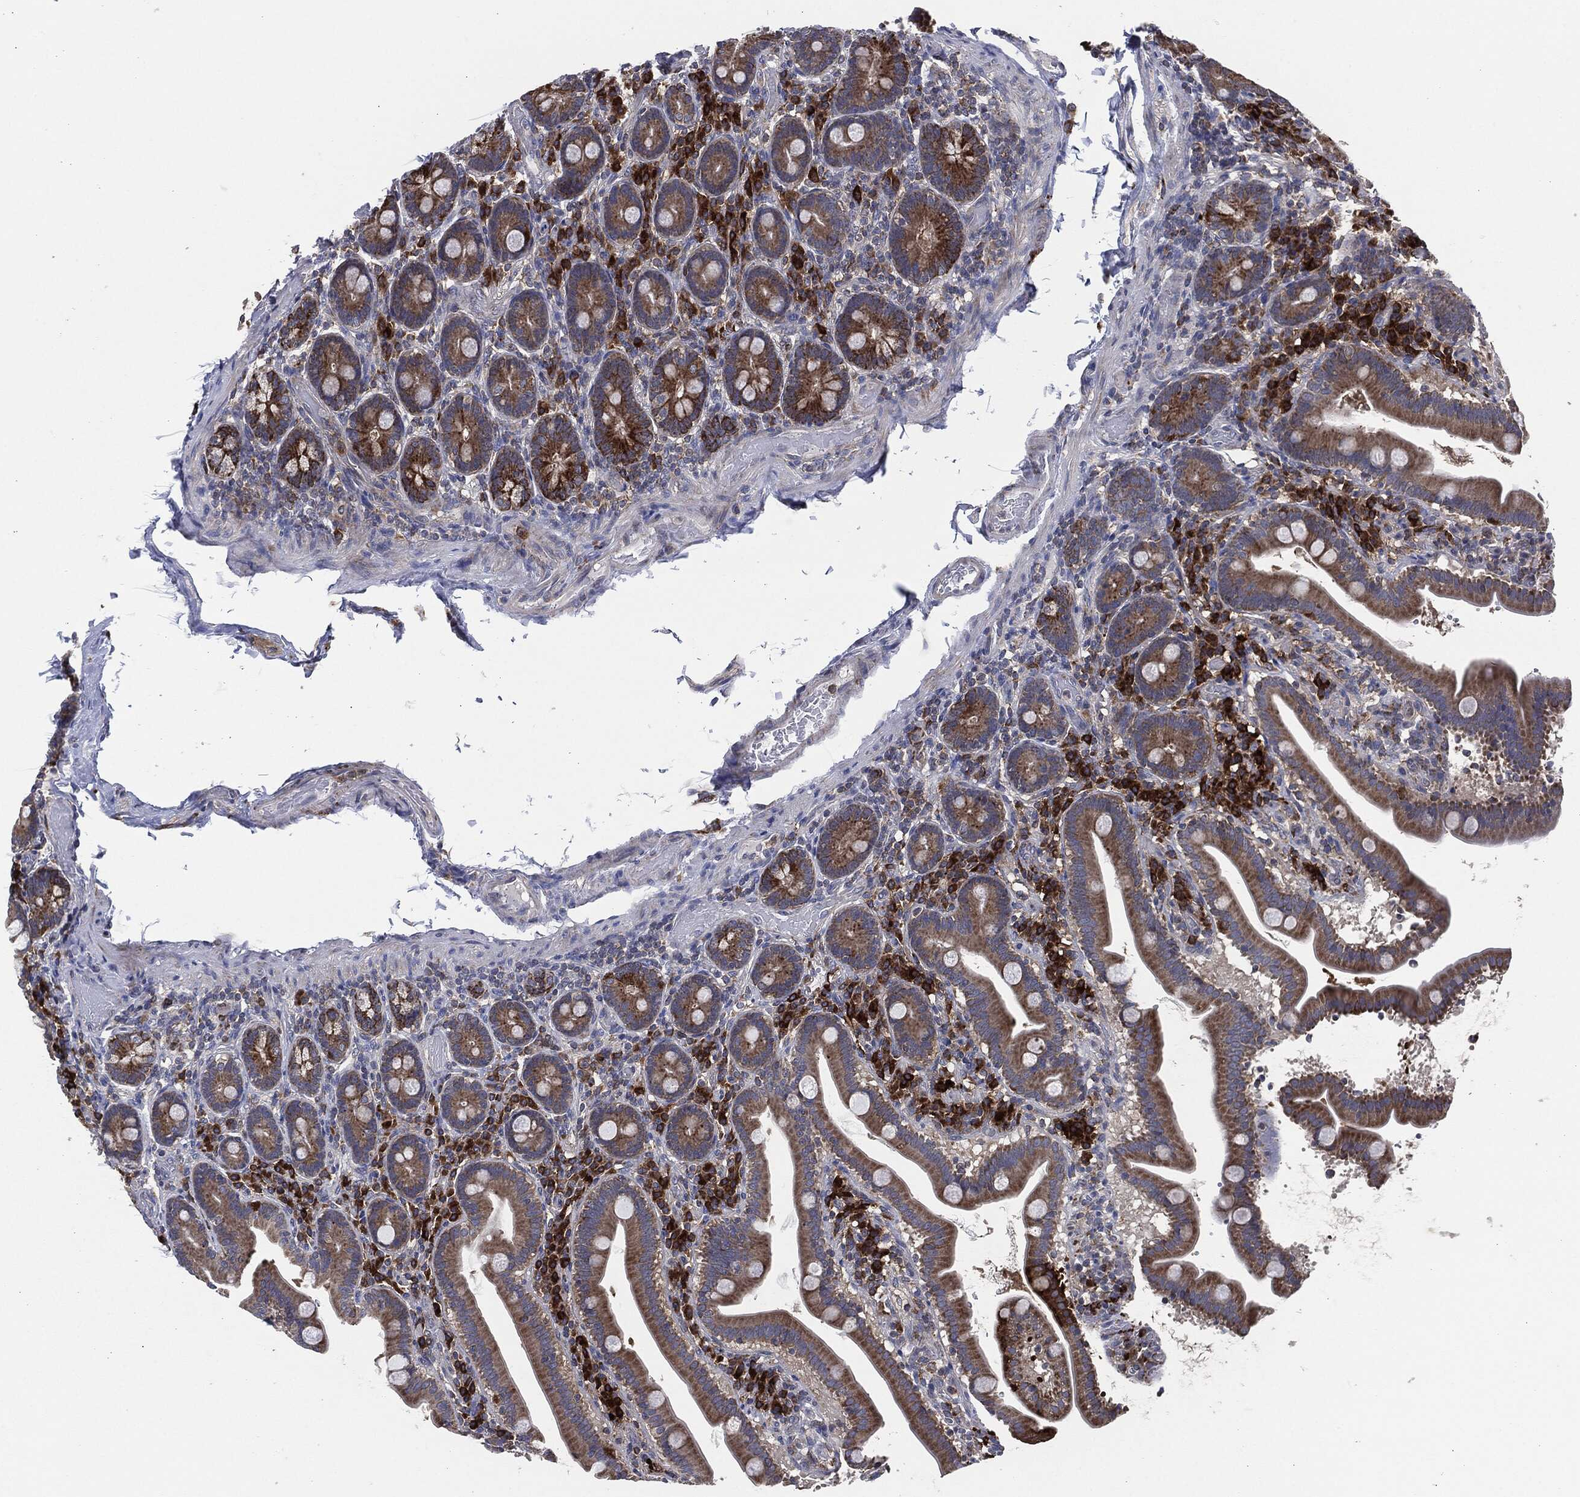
{"staining": {"intensity": "moderate", "quantity": ">75%", "location": "cytoplasmic/membranous"}, "tissue": "small intestine", "cell_type": "Glandular cells", "image_type": "normal", "snomed": [{"axis": "morphology", "description": "Normal tissue, NOS"}, {"axis": "topography", "description": "Small intestine"}], "caption": "This is a histology image of immunohistochemistry staining of benign small intestine, which shows moderate positivity in the cytoplasmic/membranous of glandular cells.", "gene": "TMEM11", "patient": {"sex": "male", "age": 66}}